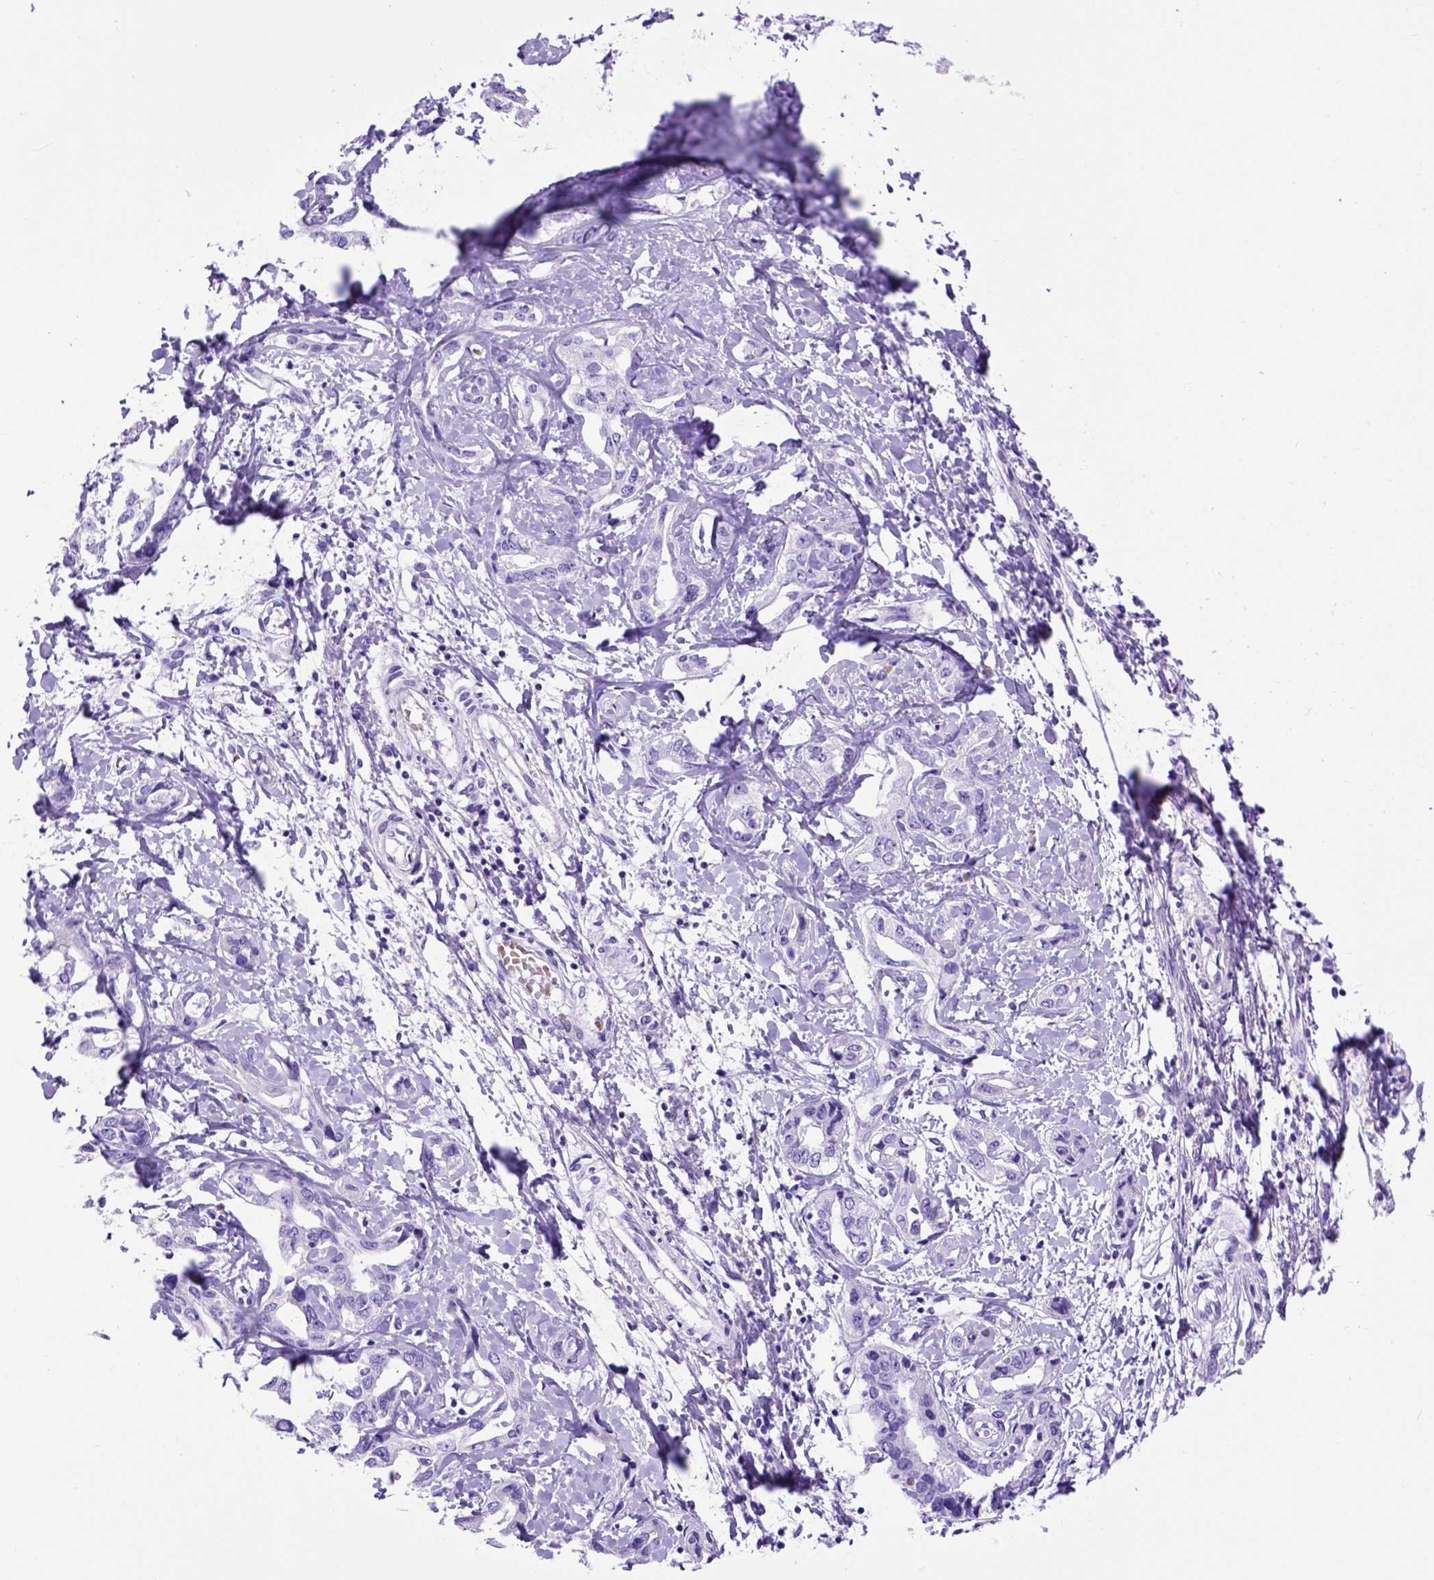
{"staining": {"intensity": "negative", "quantity": "none", "location": "none"}, "tissue": "liver cancer", "cell_type": "Tumor cells", "image_type": "cancer", "snomed": [{"axis": "morphology", "description": "Cholangiocarcinoma"}, {"axis": "topography", "description": "Liver"}], "caption": "Micrograph shows no protein expression in tumor cells of liver cancer tissue.", "gene": "MEOX2", "patient": {"sex": "male", "age": 59}}